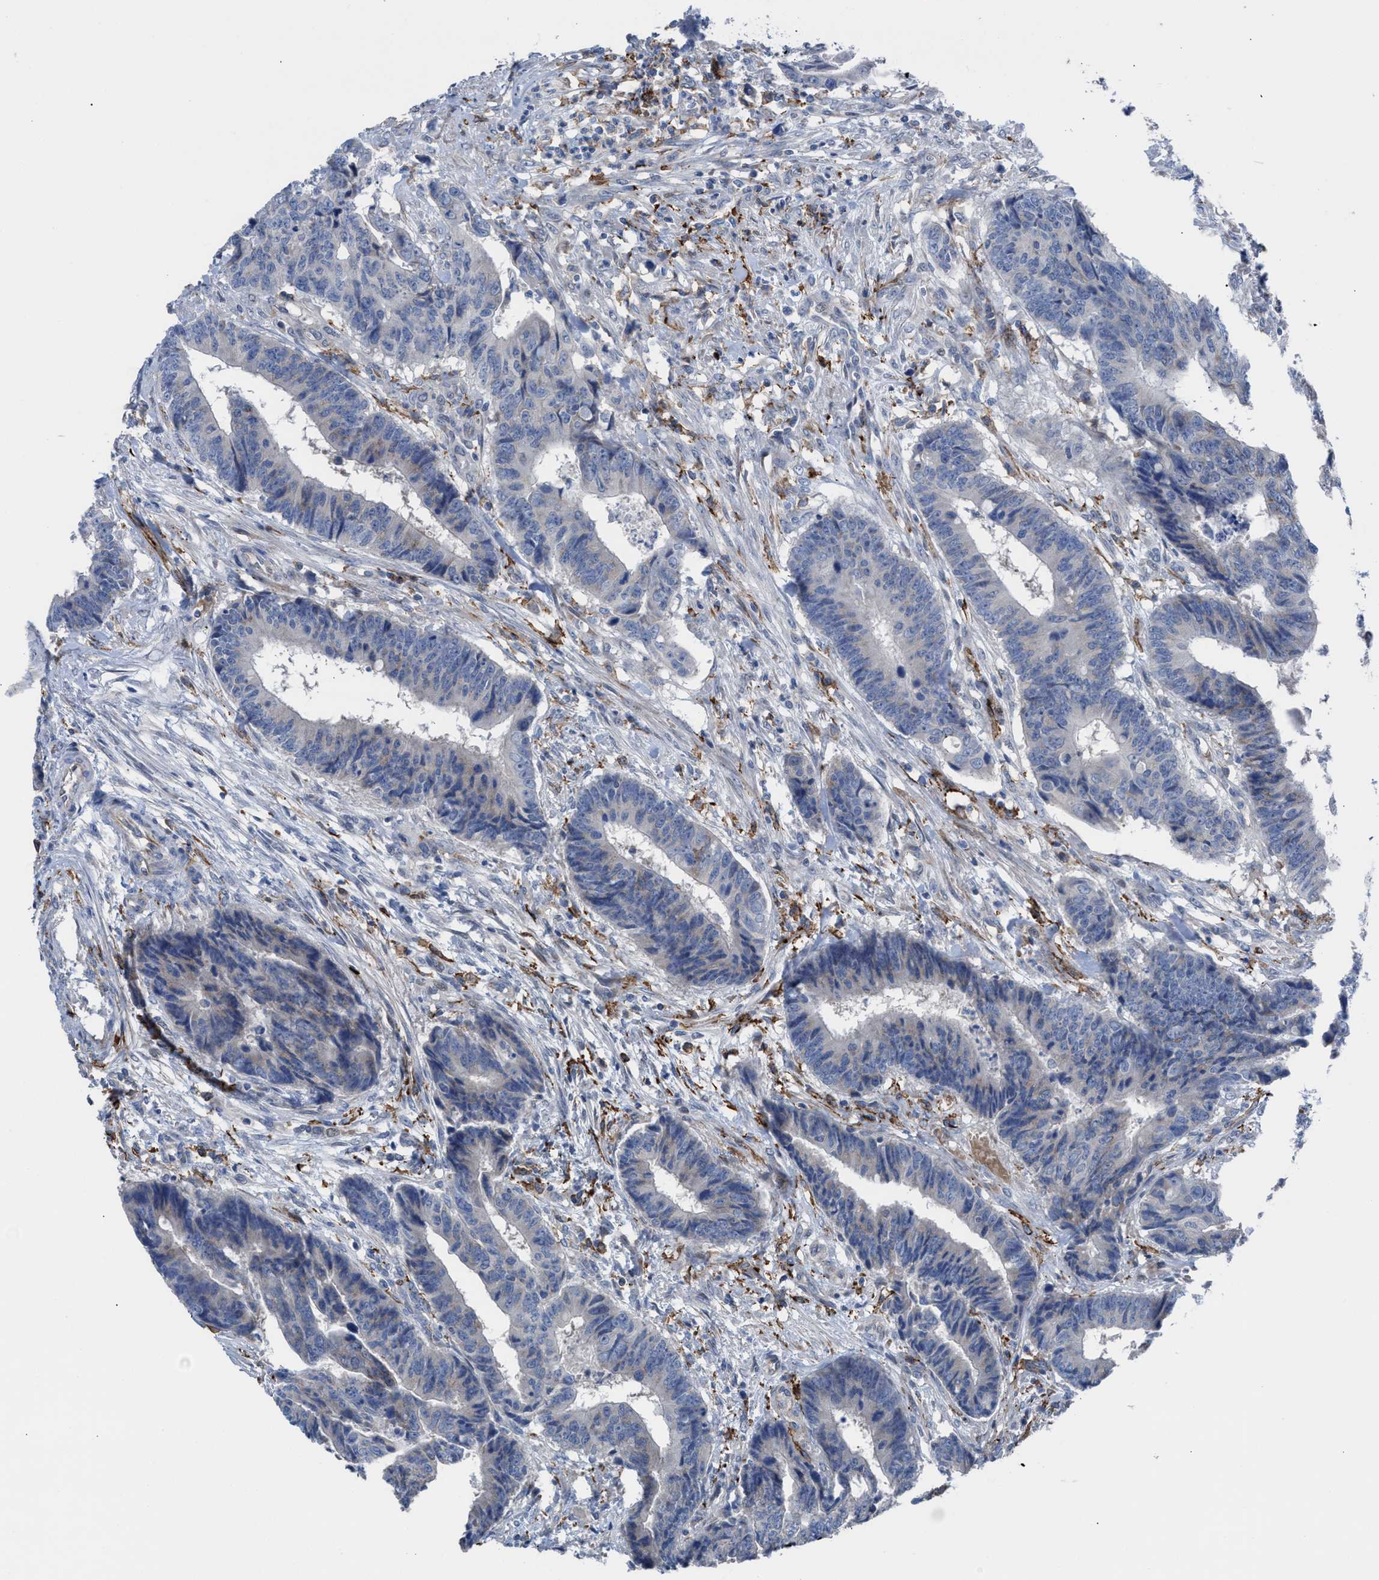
{"staining": {"intensity": "negative", "quantity": "none", "location": "none"}, "tissue": "colorectal cancer", "cell_type": "Tumor cells", "image_type": "cancer", "snomed": [{"axis": "morphology", "description": "Adenocarcinoma, NOS"}, {"axis": "topography", "description": "Rectum"}], "caption": "A micrograph of human colorectal cancer (adenocarcinoma) is negative for staining in tumor cells.", "gene": "SLC47A1", "patient": {"sex": "male", "age": 84}}